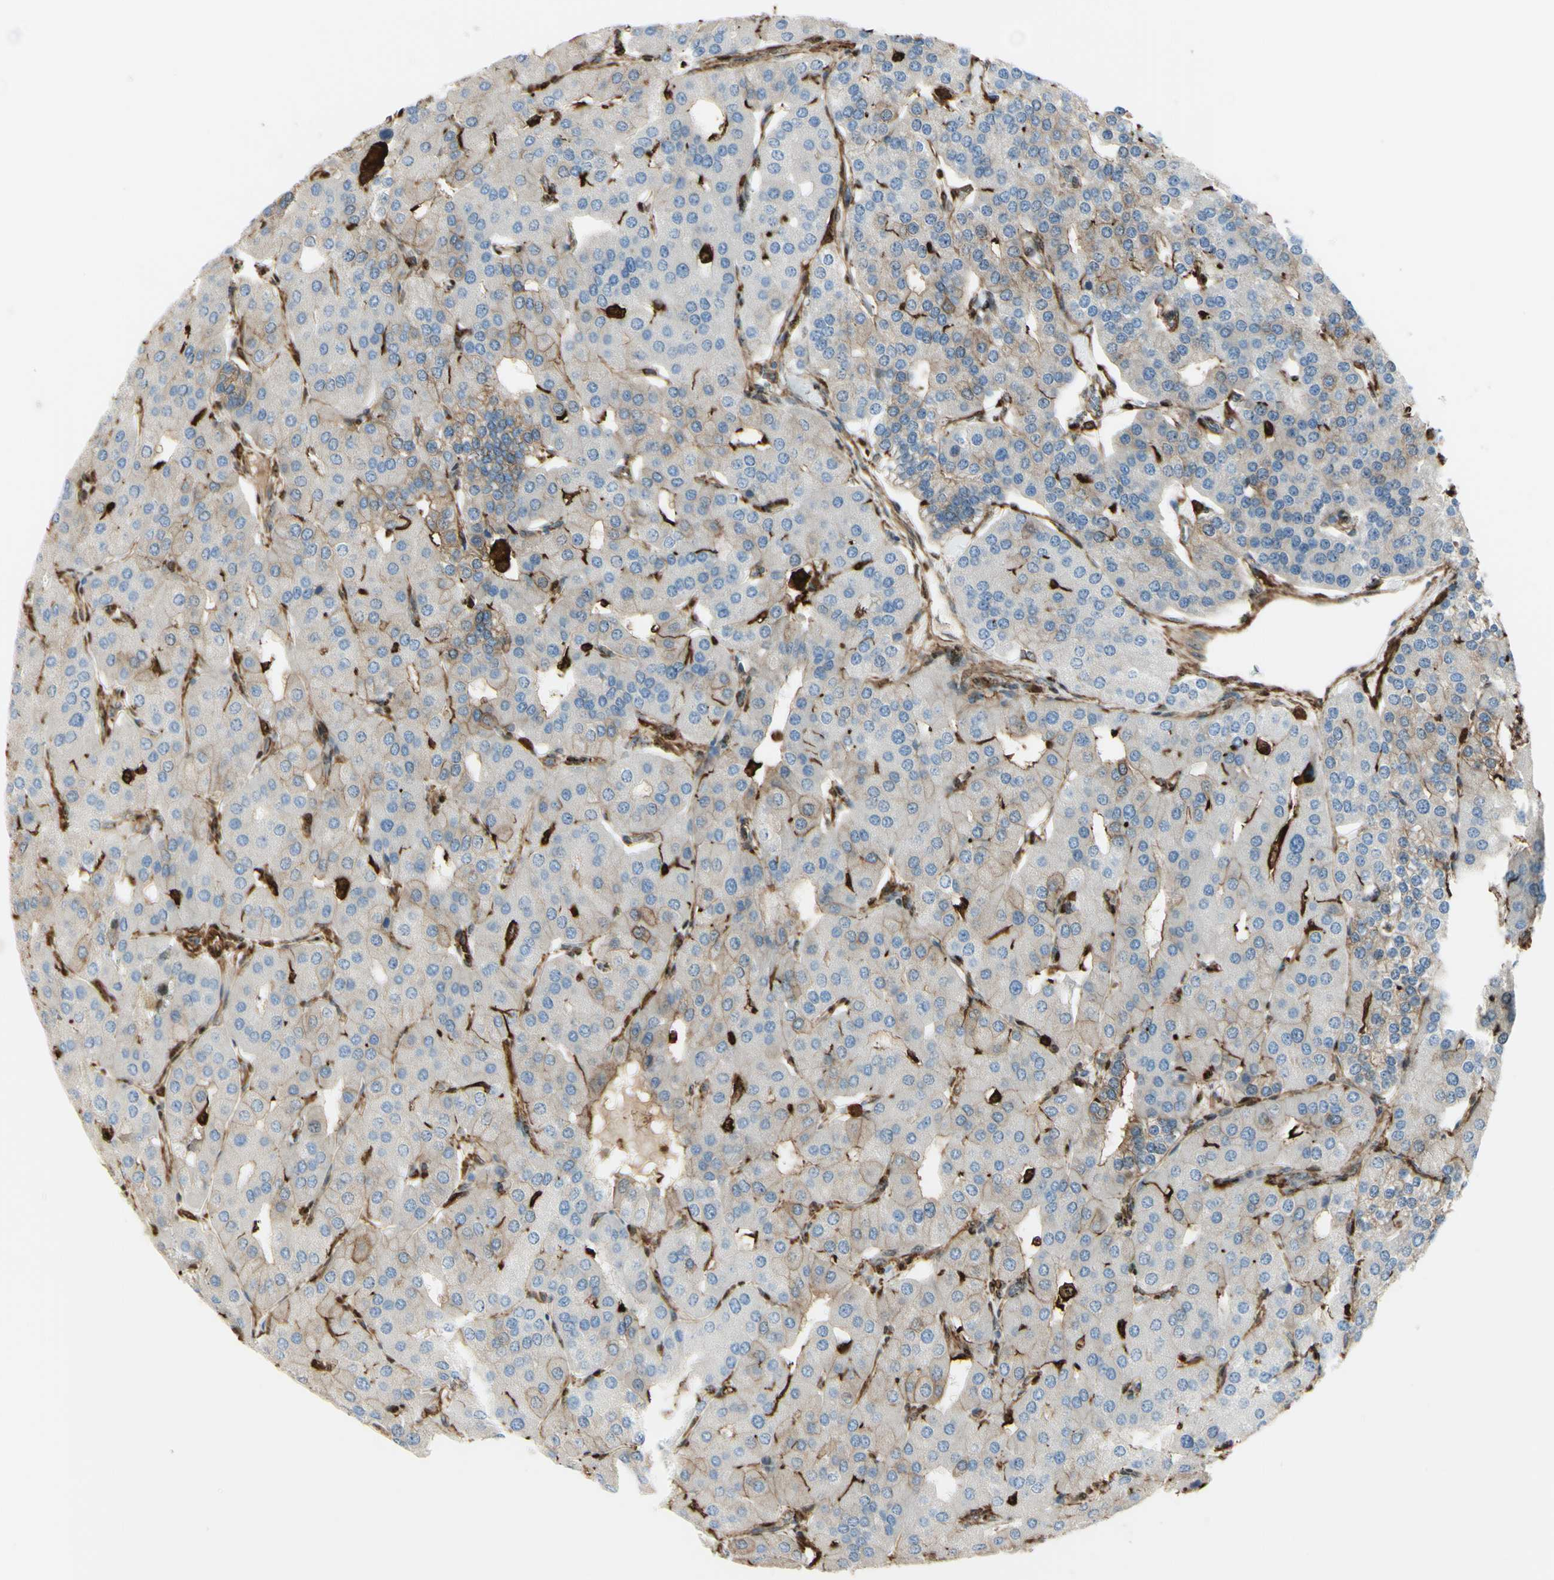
{"staining": {"intensity": "weak", "quantity": ">75%", "location": "cytoplasmic/membranous"}, "tissue": "parathyroid gland", "cell_type": "Glandular cells", "image_type": "normal", "snomed": [{"axis": "morphology", "description": "Normal tissue, NOS"}, {"axis": "morphology", "description": "Adenoma, NOS"}, {"axis": "topography", "description": "Parathyroid gland"}], "caption": "Protein expression by immunohistochemistry (IHC) shows weak cytoplasmic/membranous staining in approximately >75% of glandular cells in normal parathyroid gland.", "gene": "GSN", "patient": {"sex": "female", "age": 86}}